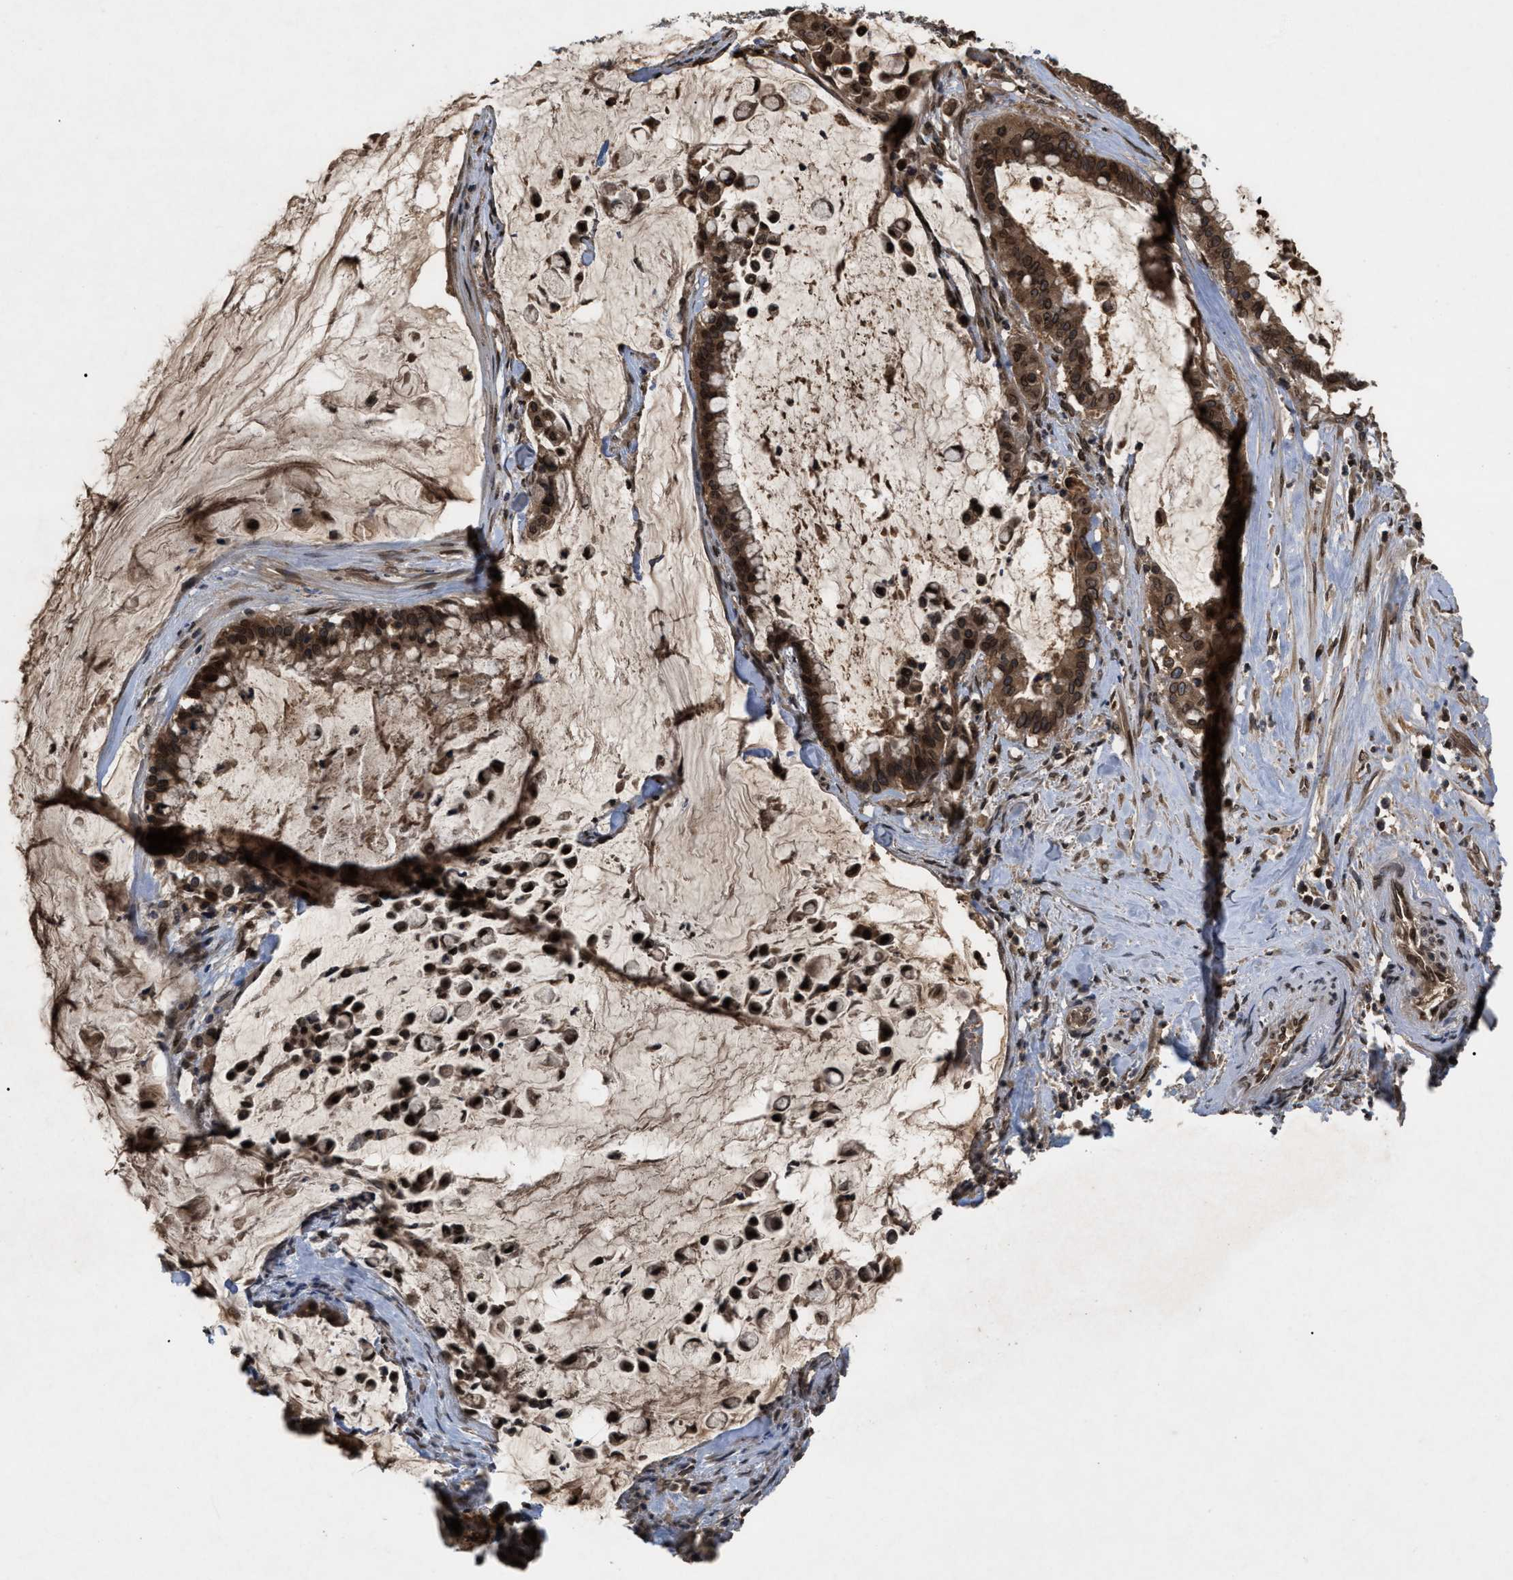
{"staining": {"intensity": "strong", "quantity": ">75%", "location": "cytoplasmic/membranous,nuclear"}, "tissue": "pancreatic cancer", "cell_type": "Tumor cells", "image_type": "cancer", "snomed": [{"axis": "morphology", "description": "Adenocarcinoma, NOS"}, {"axis": "topography", "description": "Pancreas"}], "caption": "A high-resolution histopathology image shows immunohistochemistry (IHC) staining of pancreatic cancer, which shows strong cytoplasmic/membranous and nuclear expression in approximately >75% of tumor cells.", "gene": "CRY1", "patient": {"sex": "male", "age": 41}}